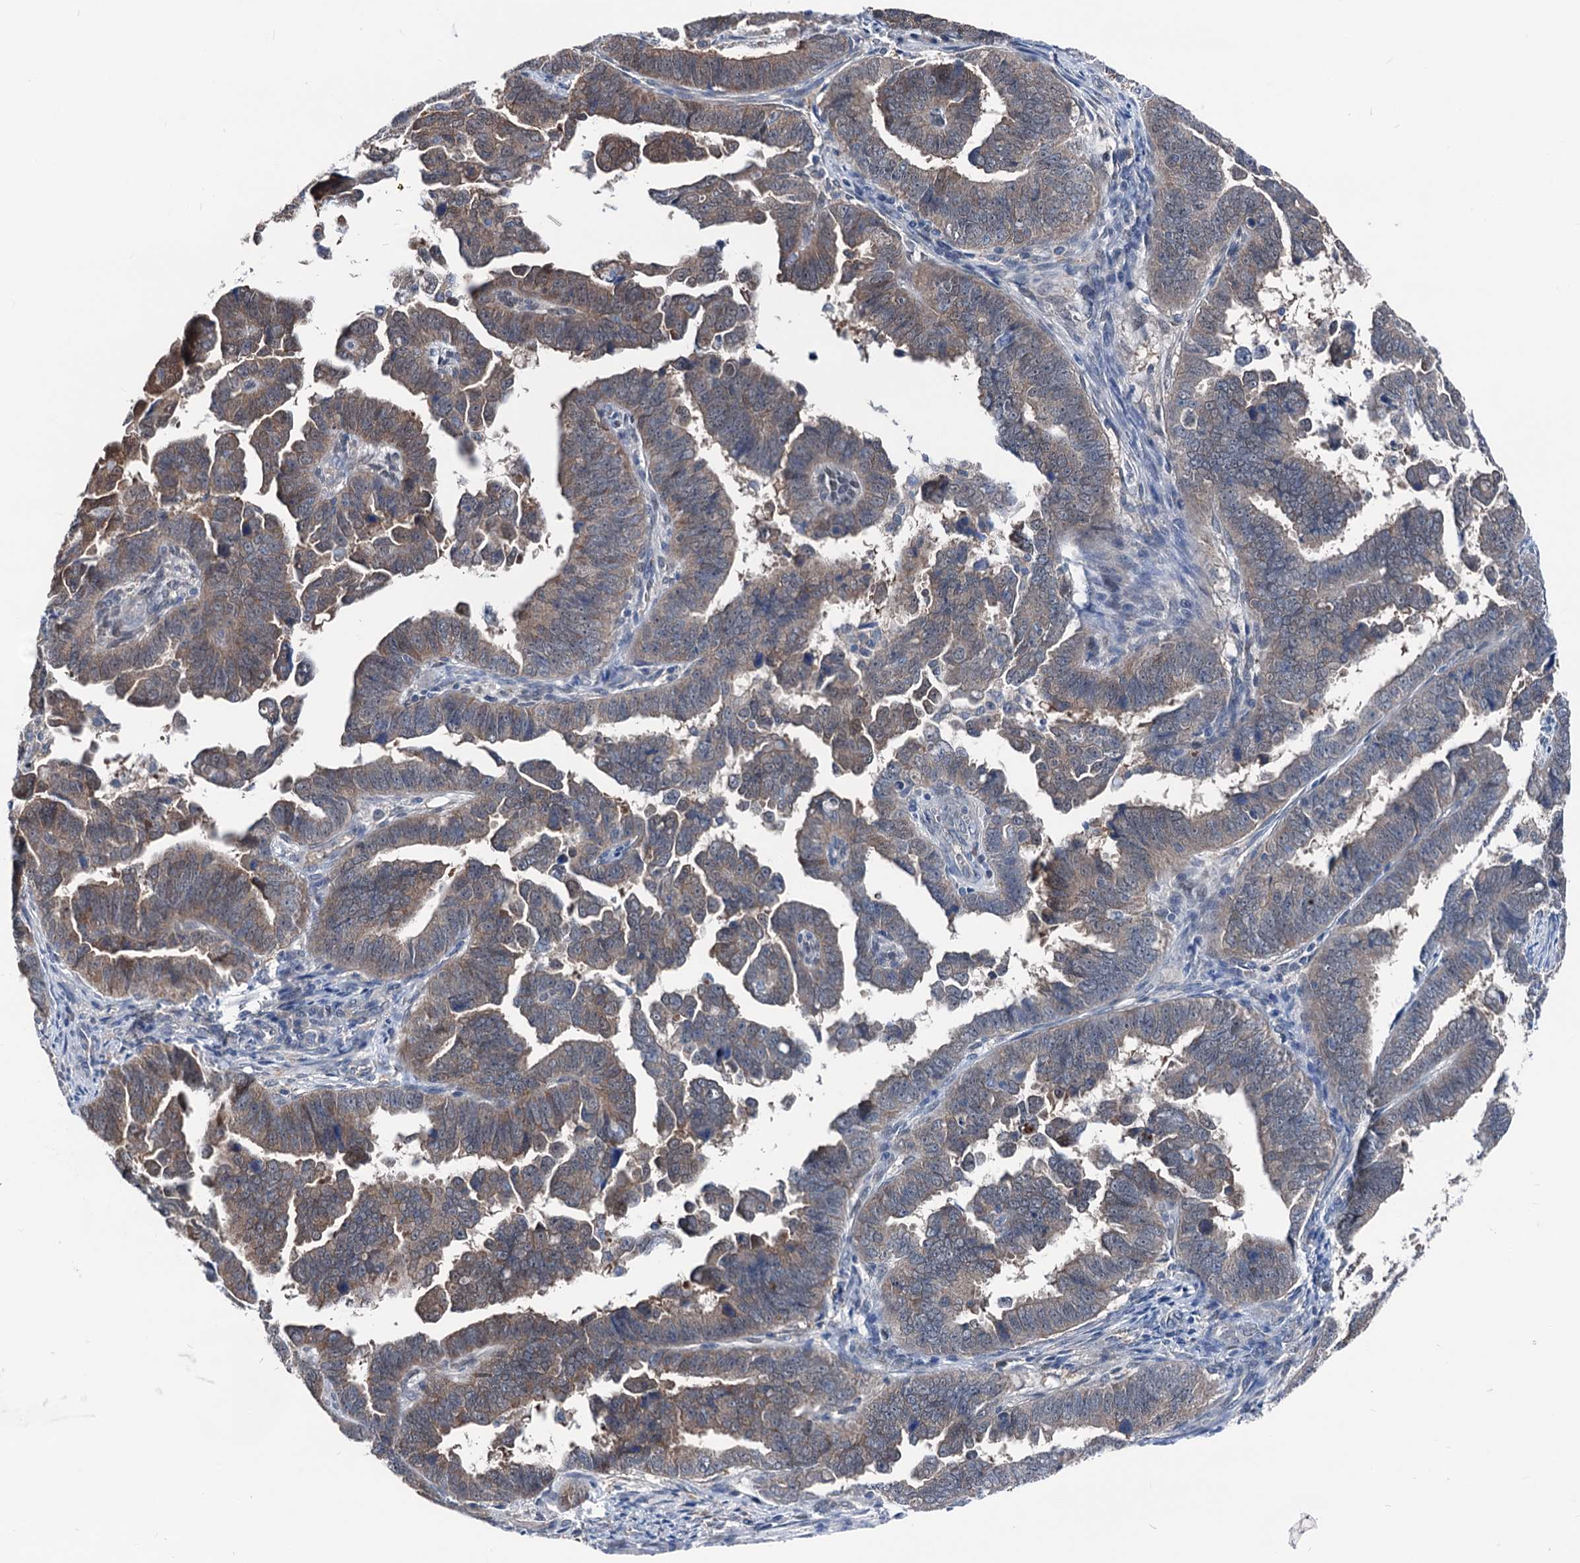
{"staining": {"intensity": "moderate", "quantity": ">75%", "location": "cytoplasmic/membranous"}, "tissue": "endometrial cancer", "cell_type": "Tumor cells", "image_type": "cancer", "snomed": [{"axis": "morphology", "description": "Adenocarcinoma, NOS"}, {"axis": "topography", "description": "Endometrium"}], "caption": "DAB (3,3'-diaminobenzidine) immunohistochemical staining of human endometrial cancer demonstrates moderate cytoplasmic/membranous protein staining in about >75% of tumor cells. (DAB (3,3'-diaminobenzidine) IHC with brightfield microscopy, high magnification).", "gene": "GLO1", "patient": {"sex": "female", "age": 75}}